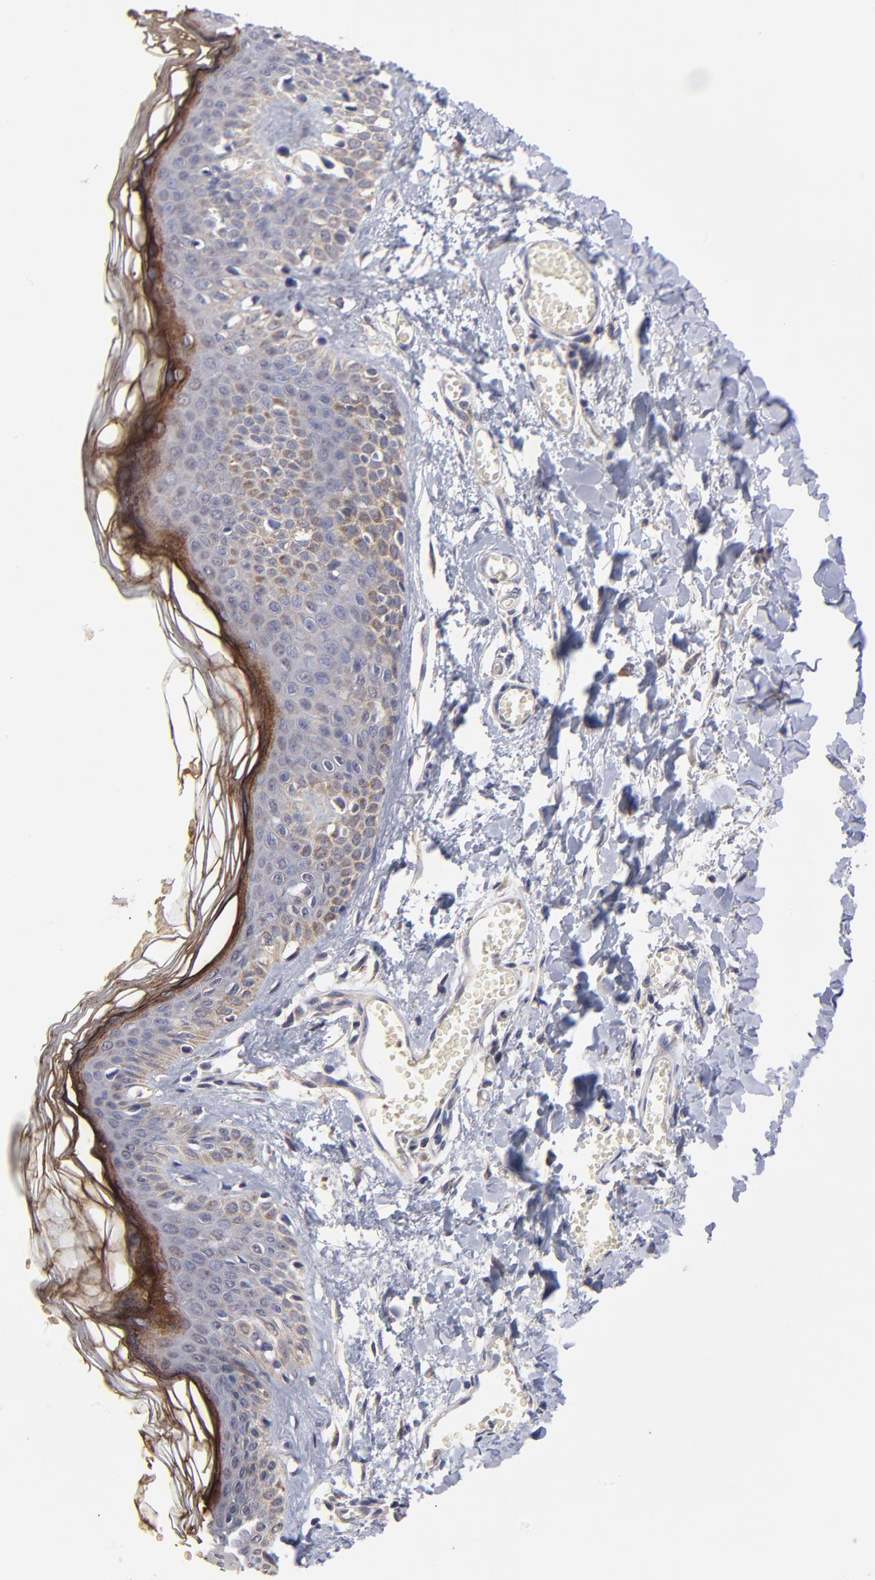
{"staining": {"intensity": "negative", "quantity": "none", "location": "nuclear"}, "tissue": "skin", "cell_type": "Fibroblasts", "image_type": "normal", "snomed": [{"axis": "morphology", "description": "Normal tissue, NOS"}, {"axis": "morphology", "description": "Sarcoma, NOS"}, {"axis": "topography", "description": "Skin"}, {"axis": "topography", "description": "Soft tissue"}], "caption": "Protein analysis of normal skin displays no significant expression in fibroblasts. (IHC, brightfield microscopy, high magnification).", "gene": "UBE2H", "patient": {"sex": "female", "age": 51}}